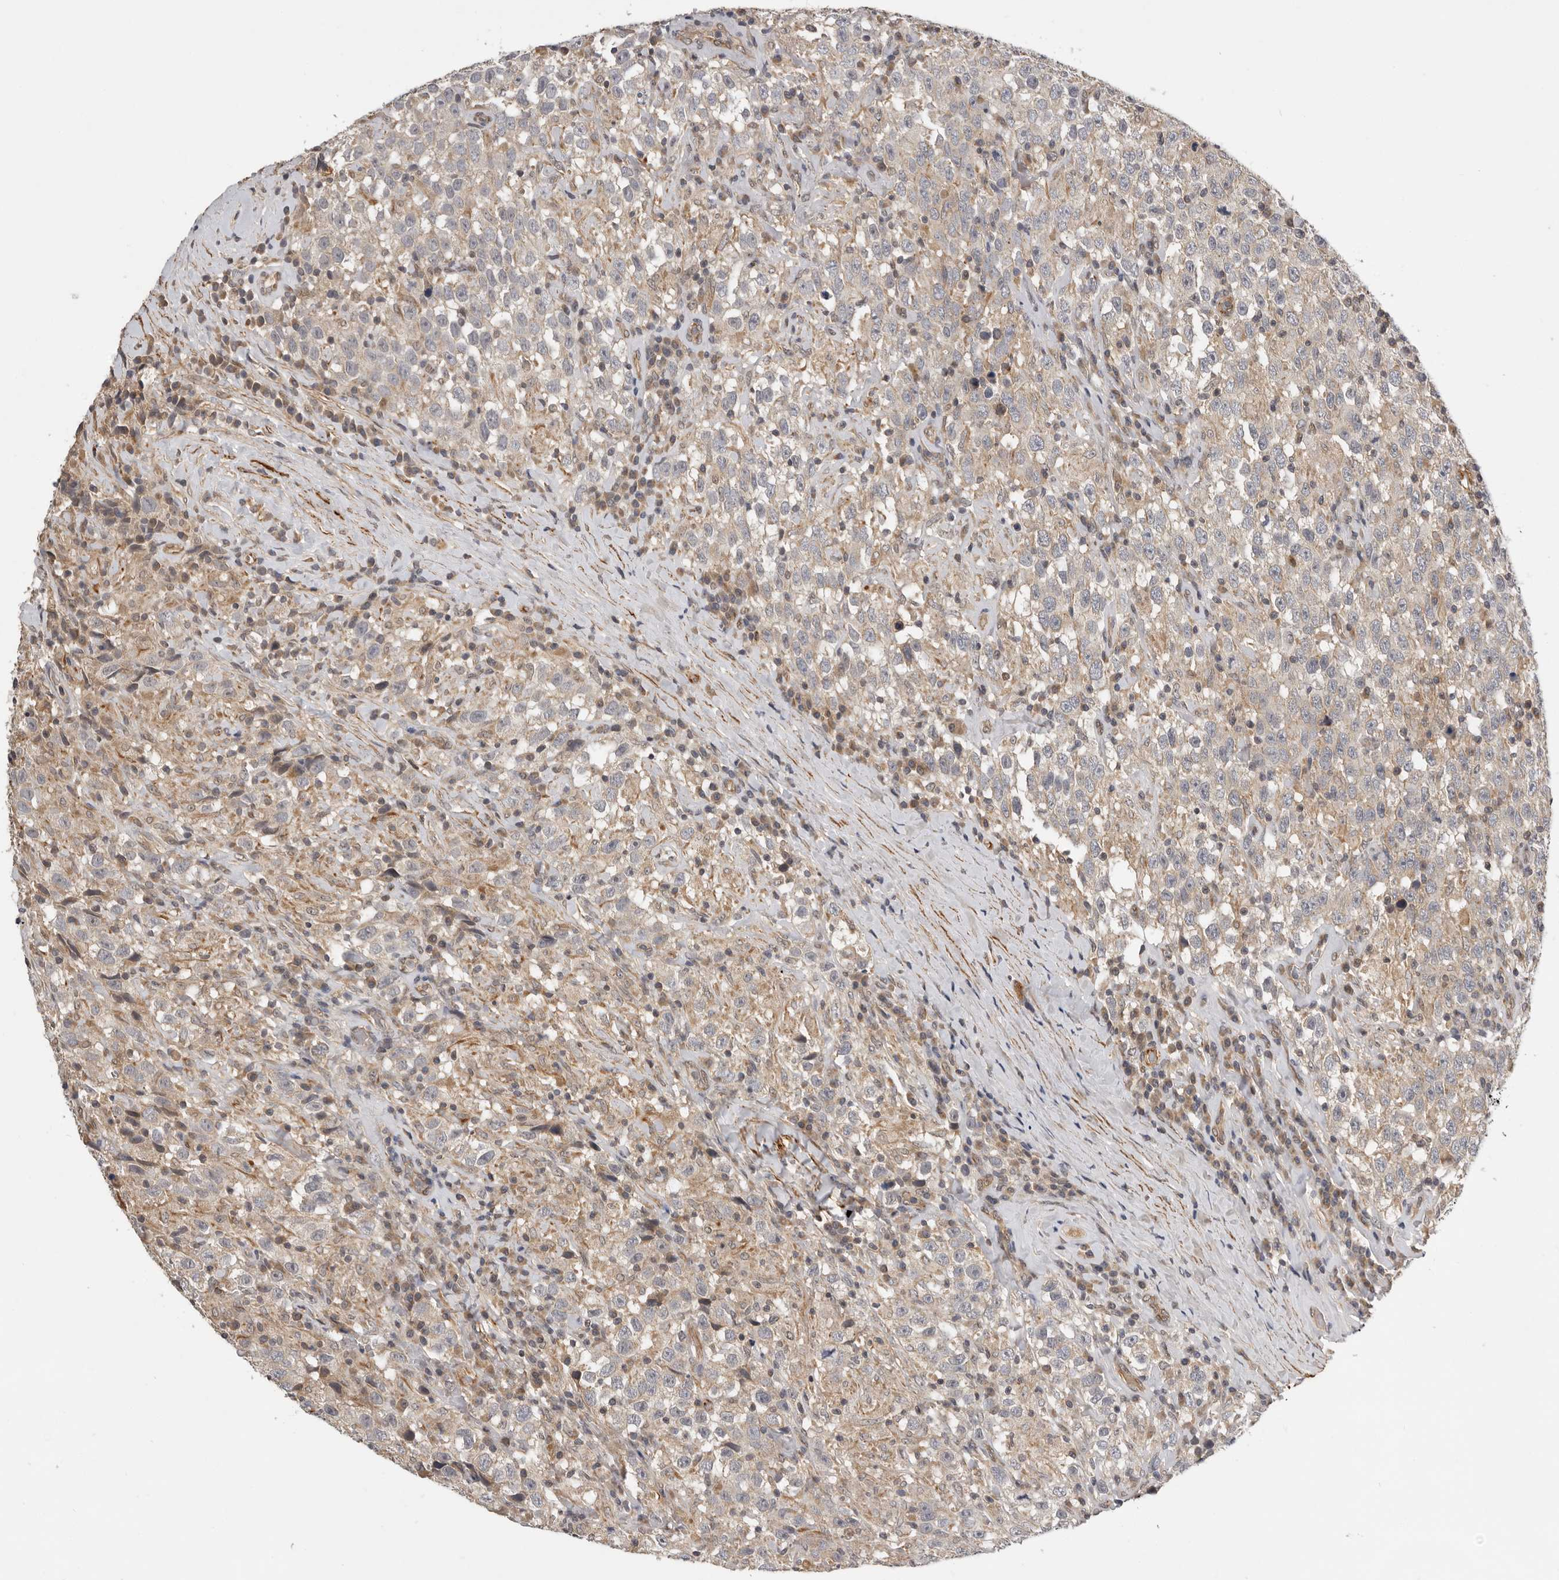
{"staining": {"intensity": "weak", "quantity": "25%-75%", "location": "cytoplasmic/membranous"}, "tissue": "testis cancer", "cell_type": "Tumor cells", "image_type": "cancer", "snomed": [{"axis": "morphology", "description": "Seminoma, NOS"}, {"axis": "topography", "description": "Testis"}], "caption": "A high-resolution micrograph shows immunohistochemistry staining of testis seminoma, which exhibits weak cytoplasmic/membranous expression in about 25%-75% of tumor cells.", "gene": "RNF157", "patient": {"sex": "male", "age": 41}}